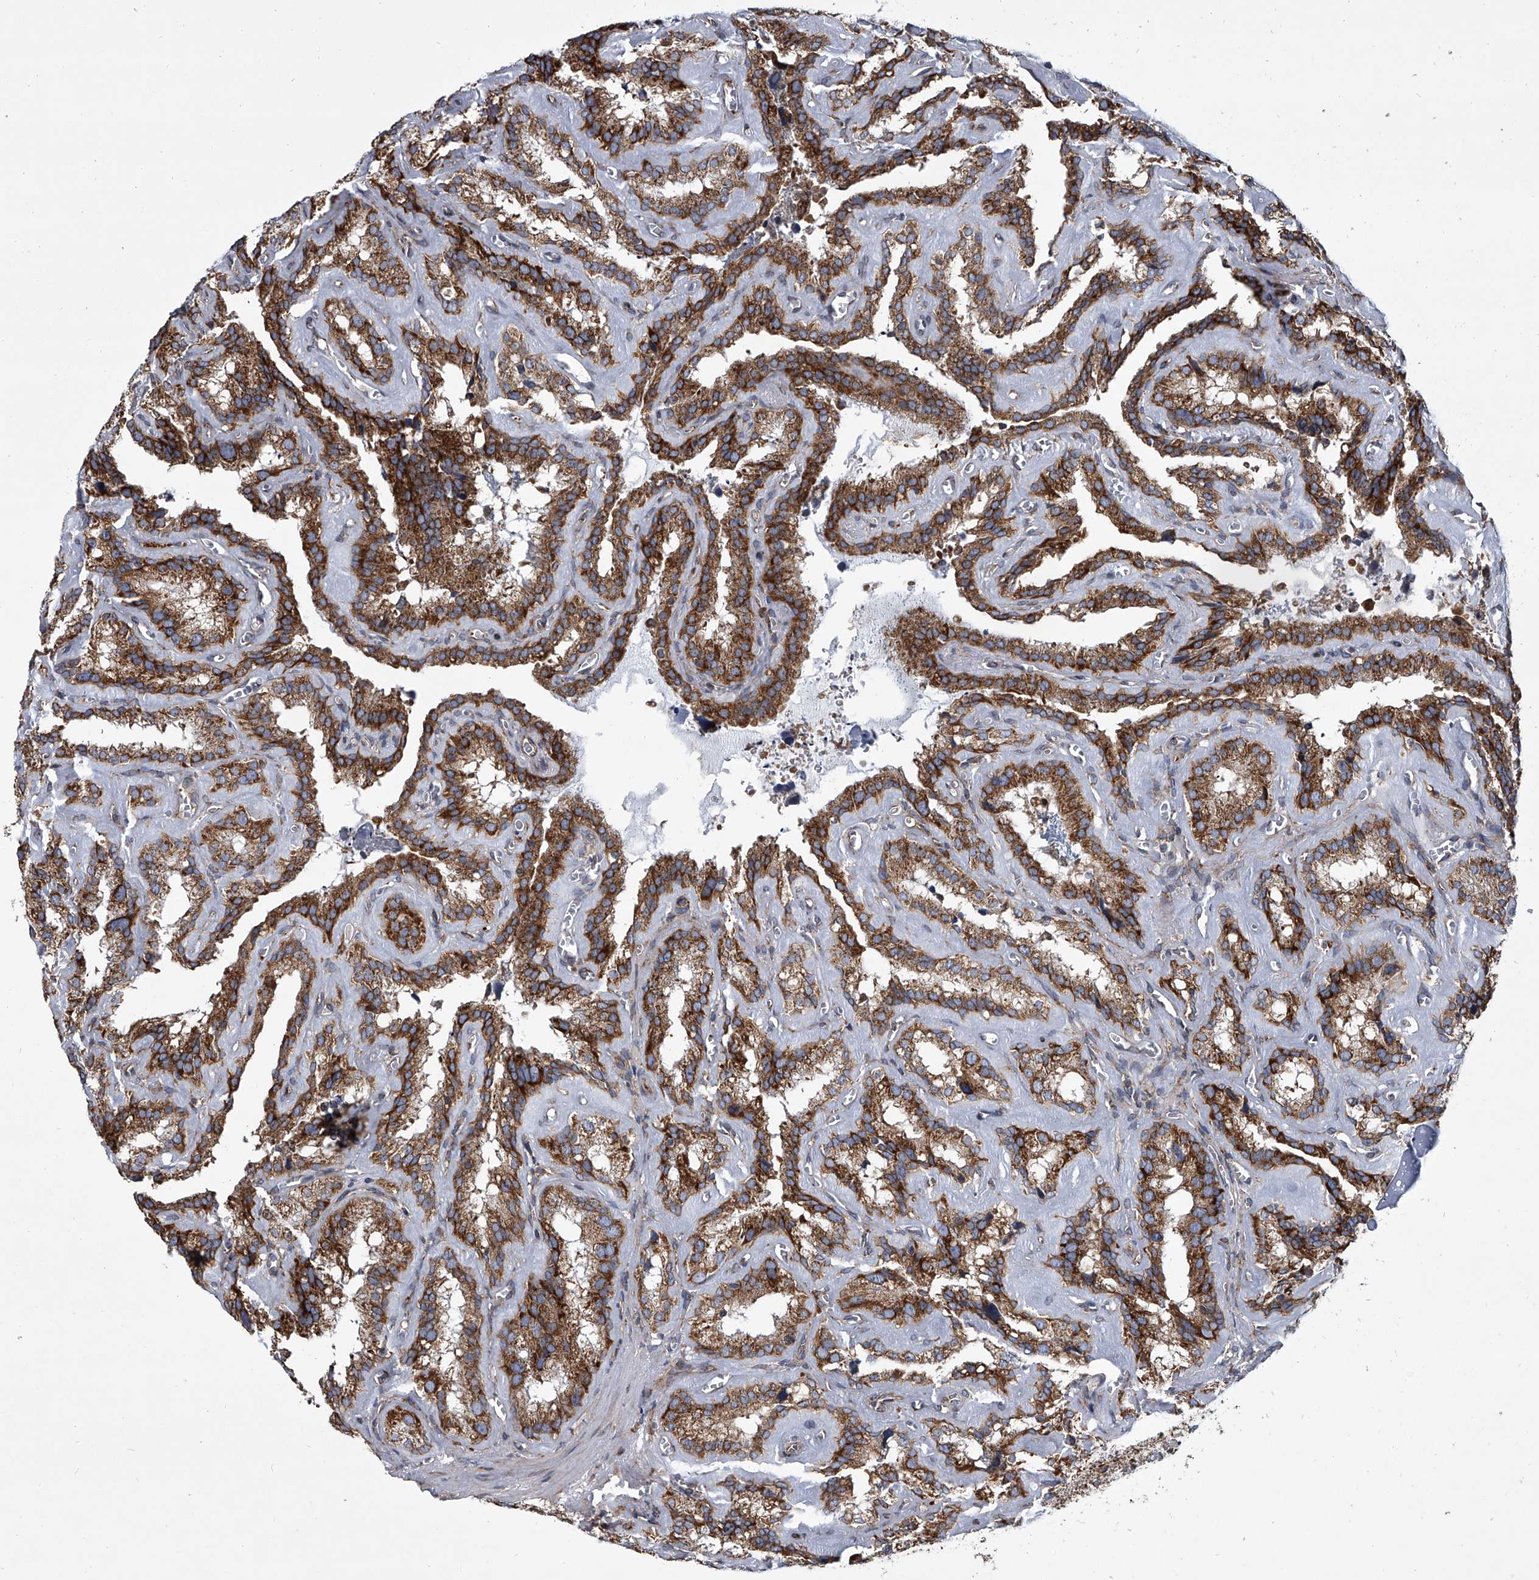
{"staining": {"intensity": "strong", "quantity": ">75%", "location": "cytoplasmic/membranous"}, "tissue": "seminal vesicle", "cell_type": "Glandular cells", "image_type": "normal", "snomed": [{"axis": "morphology", "description": "Normal tissue, NOS"}, {"axis": "topography", "description": "Prostate"}, {"axis": "topography", "description": "Seminal veicle"}], "caption": "Normal seminal vesicle shows strong cytoplasmic/membranous positivity in approximately >75% of glandular cells, visualized by immunohistochemistry. (Brightfield microscopy of DAB IHC at high magnification).", "gene": "ZC3H15", "patient": {"sex": "male", "age": 59}}